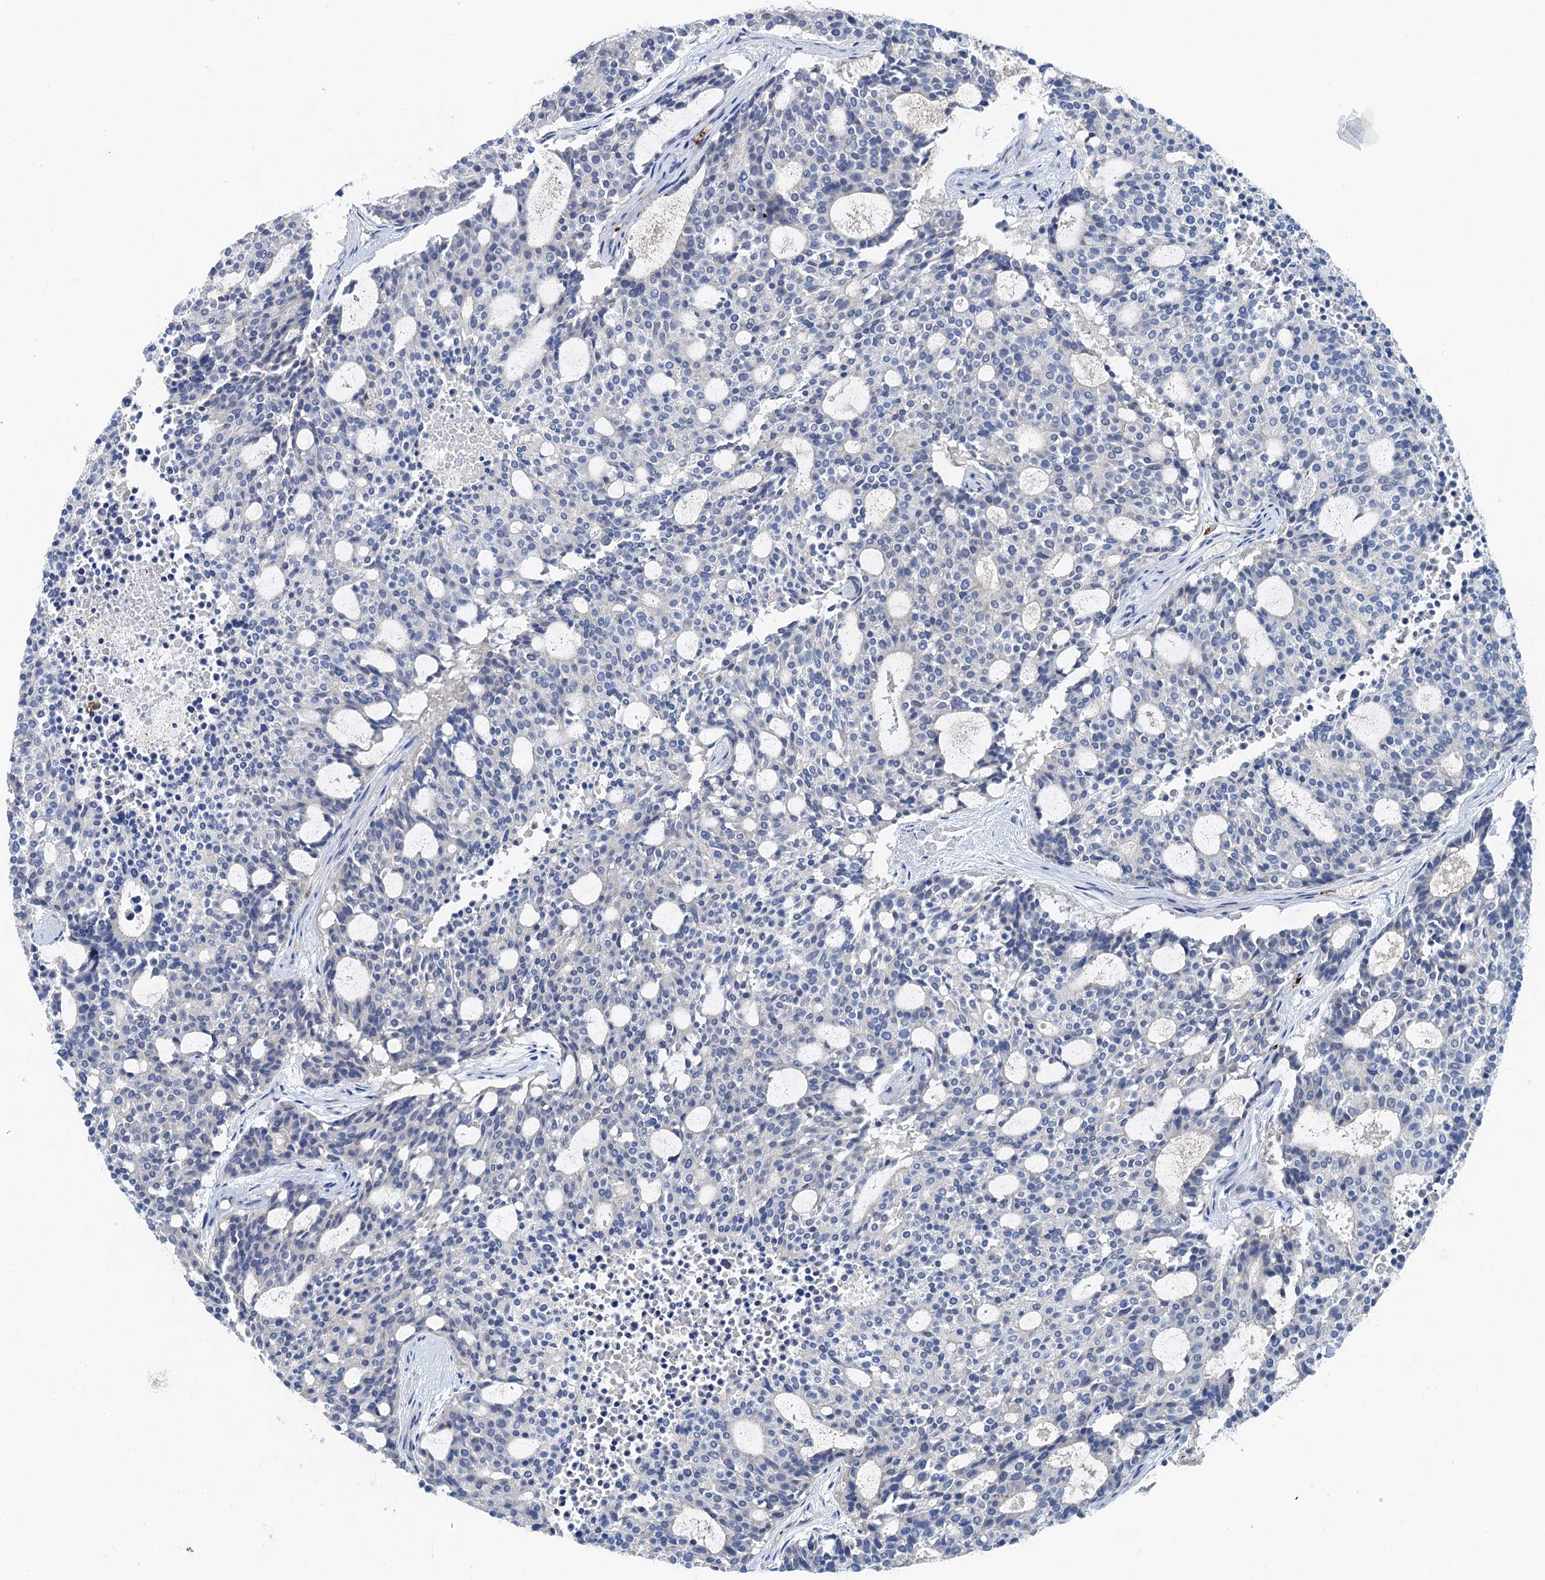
{"staining": {"intensity": "negative", "quantity": "none", "location": "none"}, "tissue": "carcinoid", "cell_type": "Tumor cells", "image_type": "cancer", "snomed": [{"axis": "morphology", "description": "Carcinoid, malignant, NOS"}, {"axis": "topography", "description": "Pancreas"}], "caption": "Protein analysis of malignant carcinoid reveals no significant staining in tumor cells. (Brightfield microscopy of DAB (3,3'-diaminobenzidine) immunohistochemistry at high magnification).", "gene": "OTOA", "patient": {"sex": "female", "age": 54}}